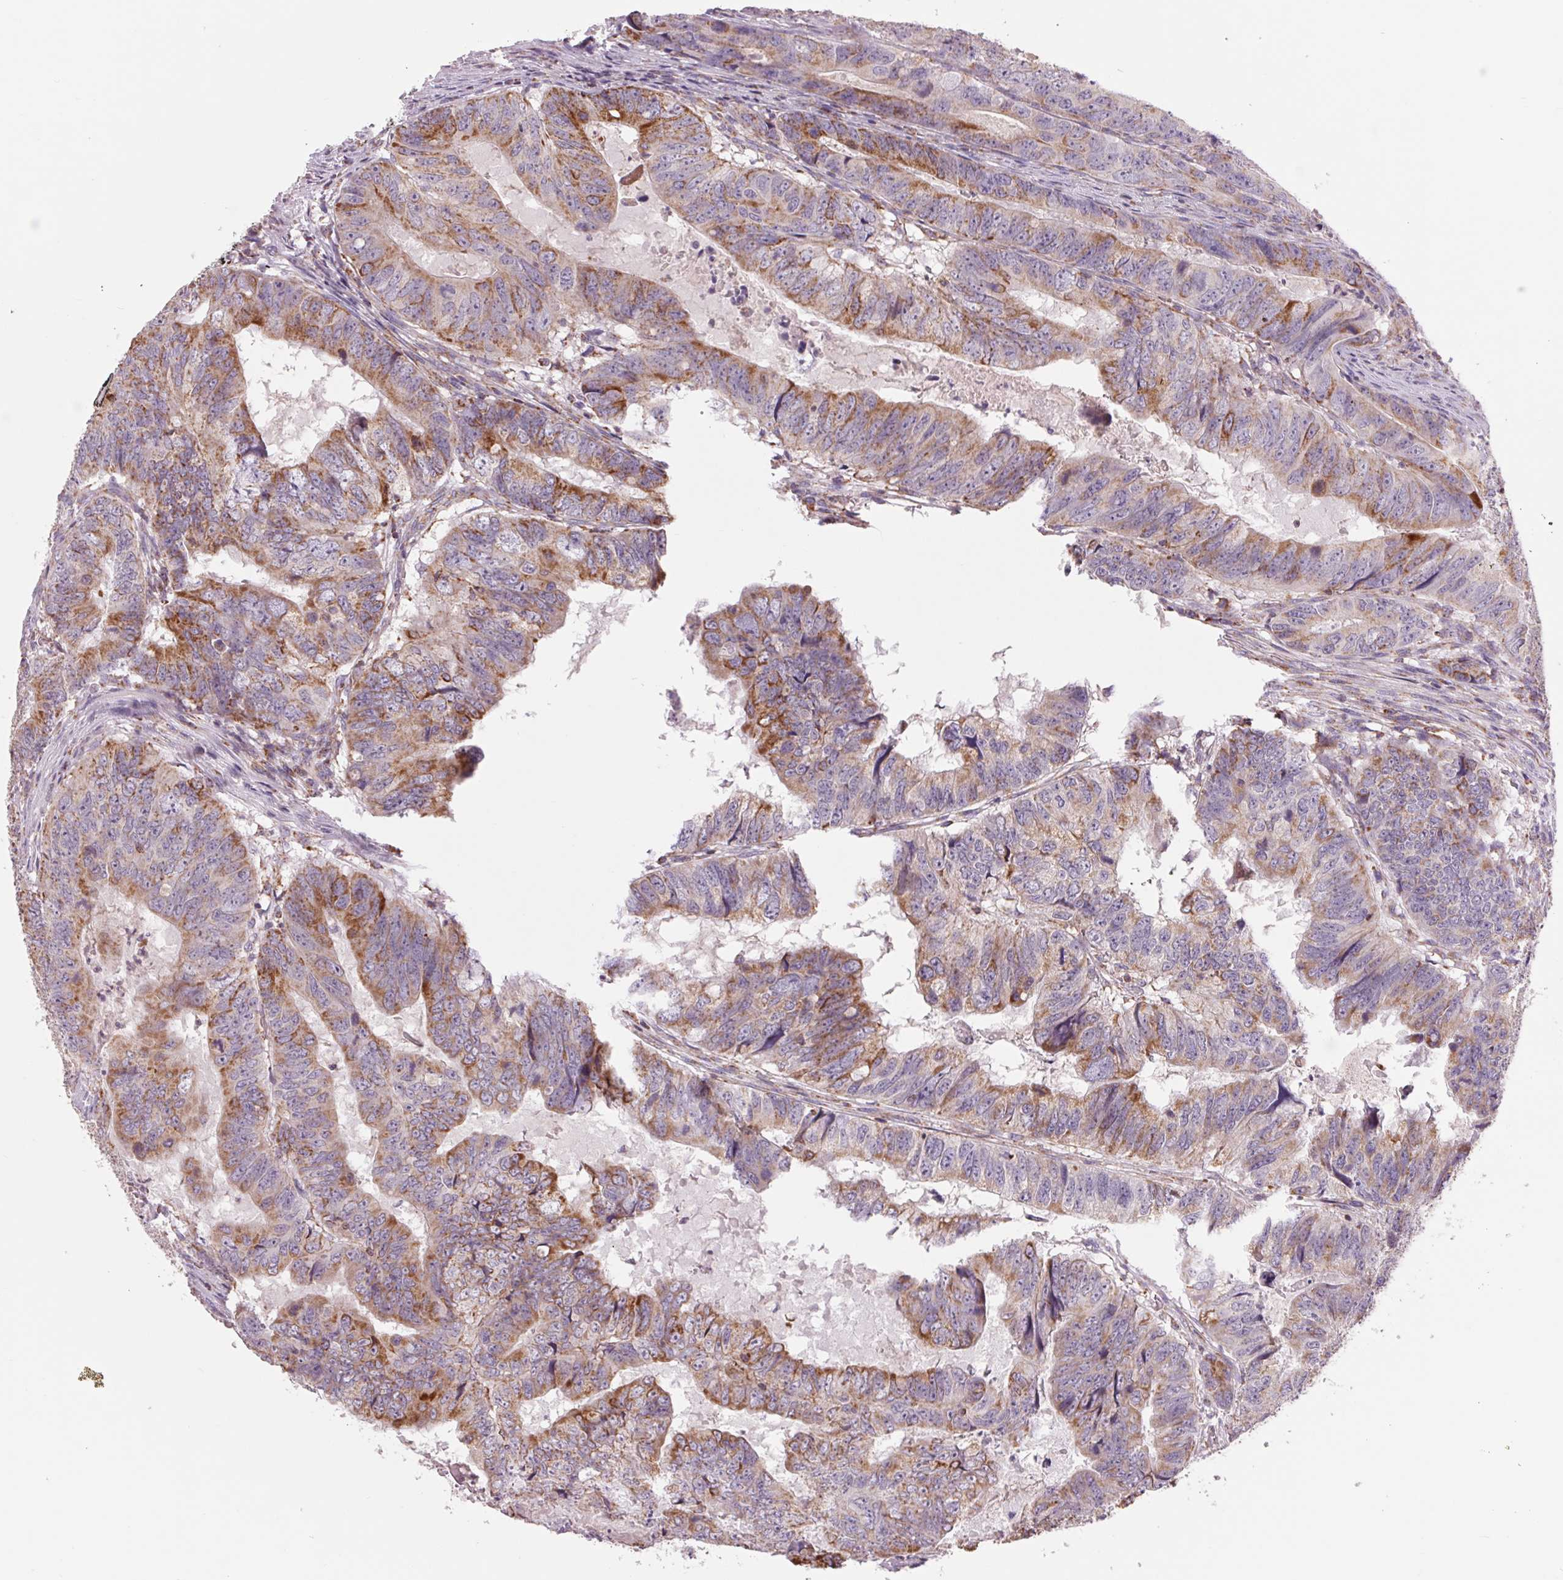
{"staining": {"intensity": "strong", "quantity": "25%-75%", "location": "cytoplasmic/membranous"}, "tissue": "colorectal cancer", "cell_type": "Tumor cells", "image_type": "cancer", "snomed": [{"axis": "morphology", "description": "Adenocarcinoma, NOS"}, {"axis": "topography", "description": "Colon"}], "caption": "Protein staining shows strong cytoplasmic/membranous staining in about 25%-75% of tumor cells in colorectal adenocarcinoma.", "gene": "COX6A1", "patient": {"sex": "male", "age": 79}}